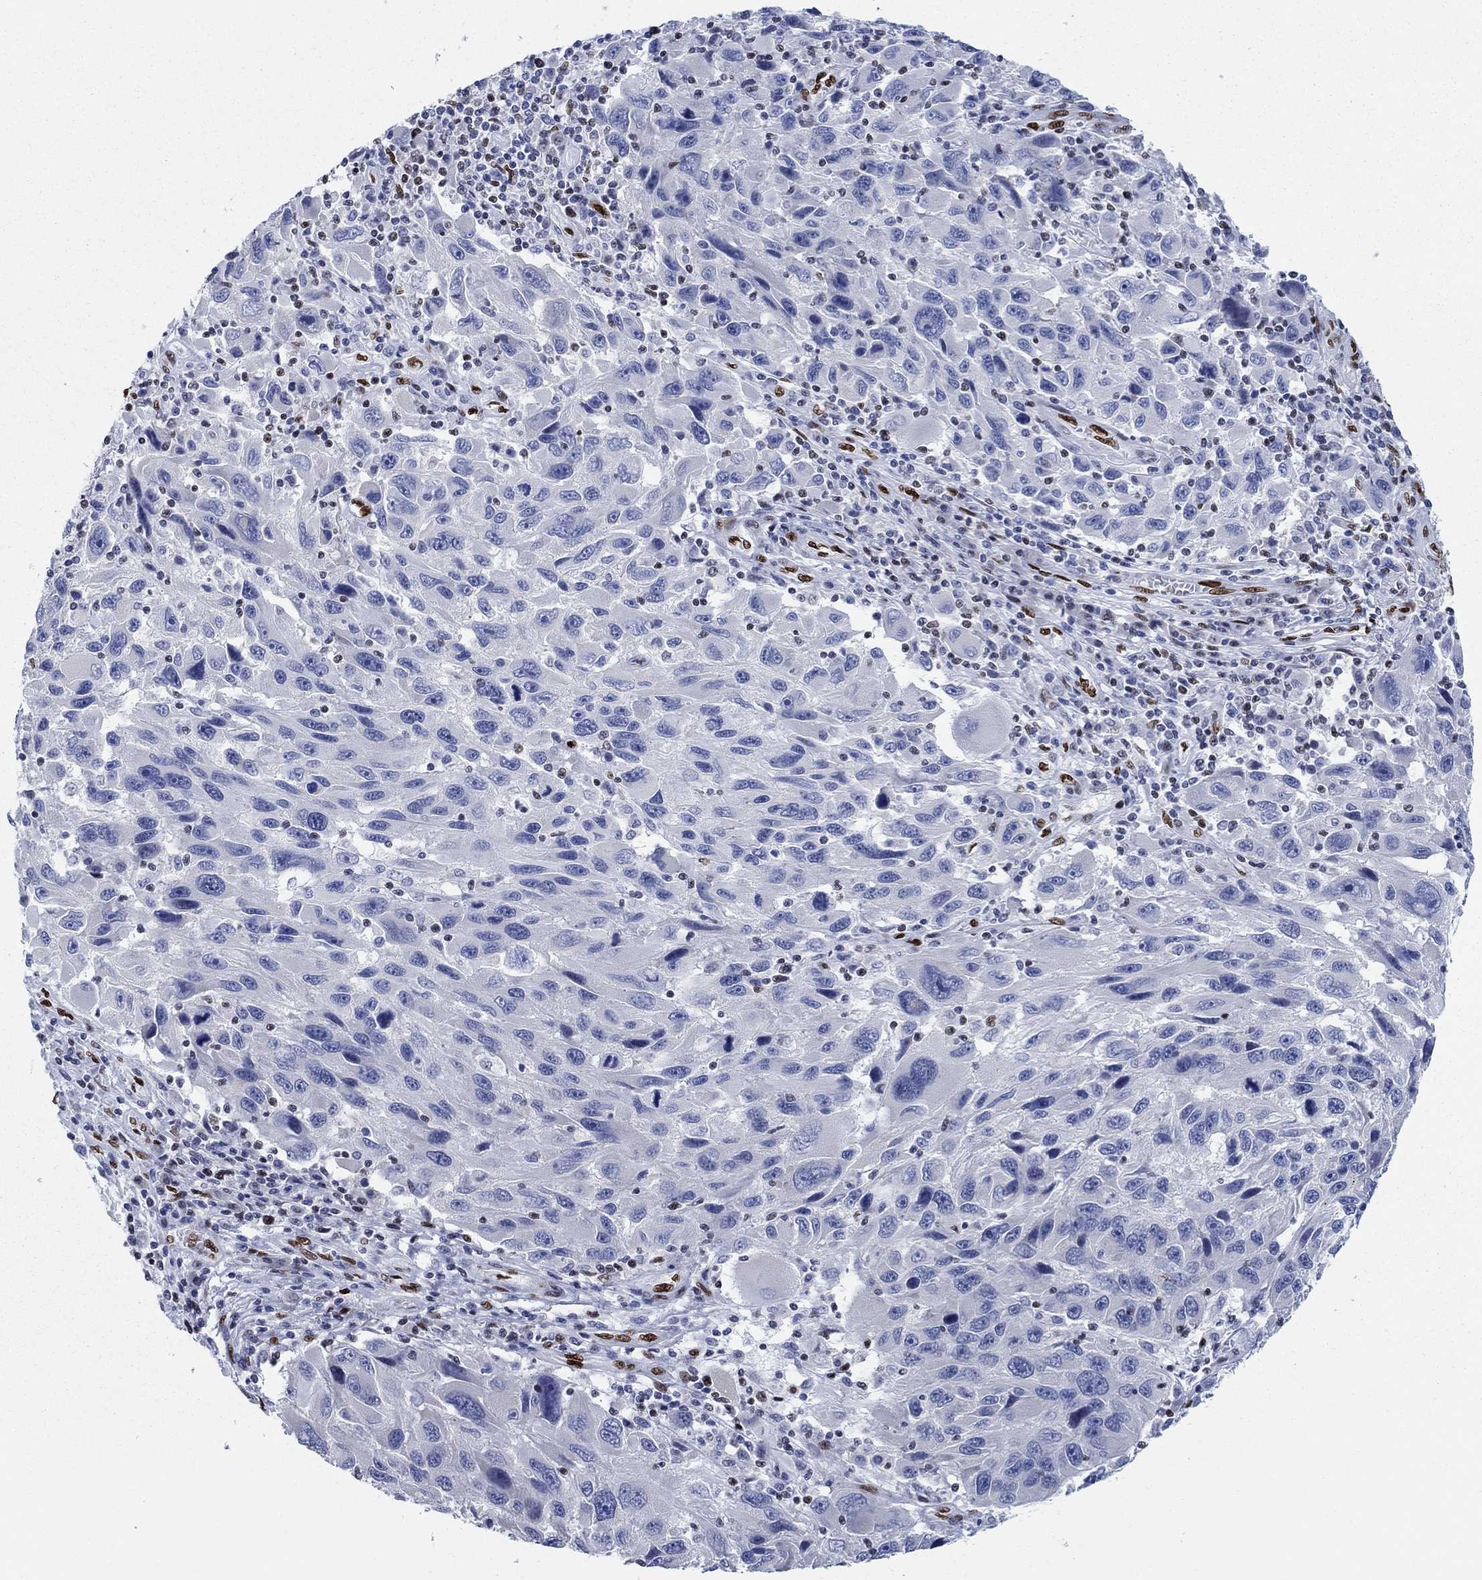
{"staining": {"intensity": "negative", "quantity": "none", "location": "none"}, "tissue": "melanoma", "cell_type": "Tumor cells", "image_type": "cancer", "snomed": [{"axis": "morphology", "description": "Malignant melanoma, NOS"}, {"axis": "topography", "description": "Skin"}], "caption": "Tumor cells are negative for protein expression in human malignant melanoma.", "gene": "ZEB1", "patient": {"sex": "male", "age": 53}}